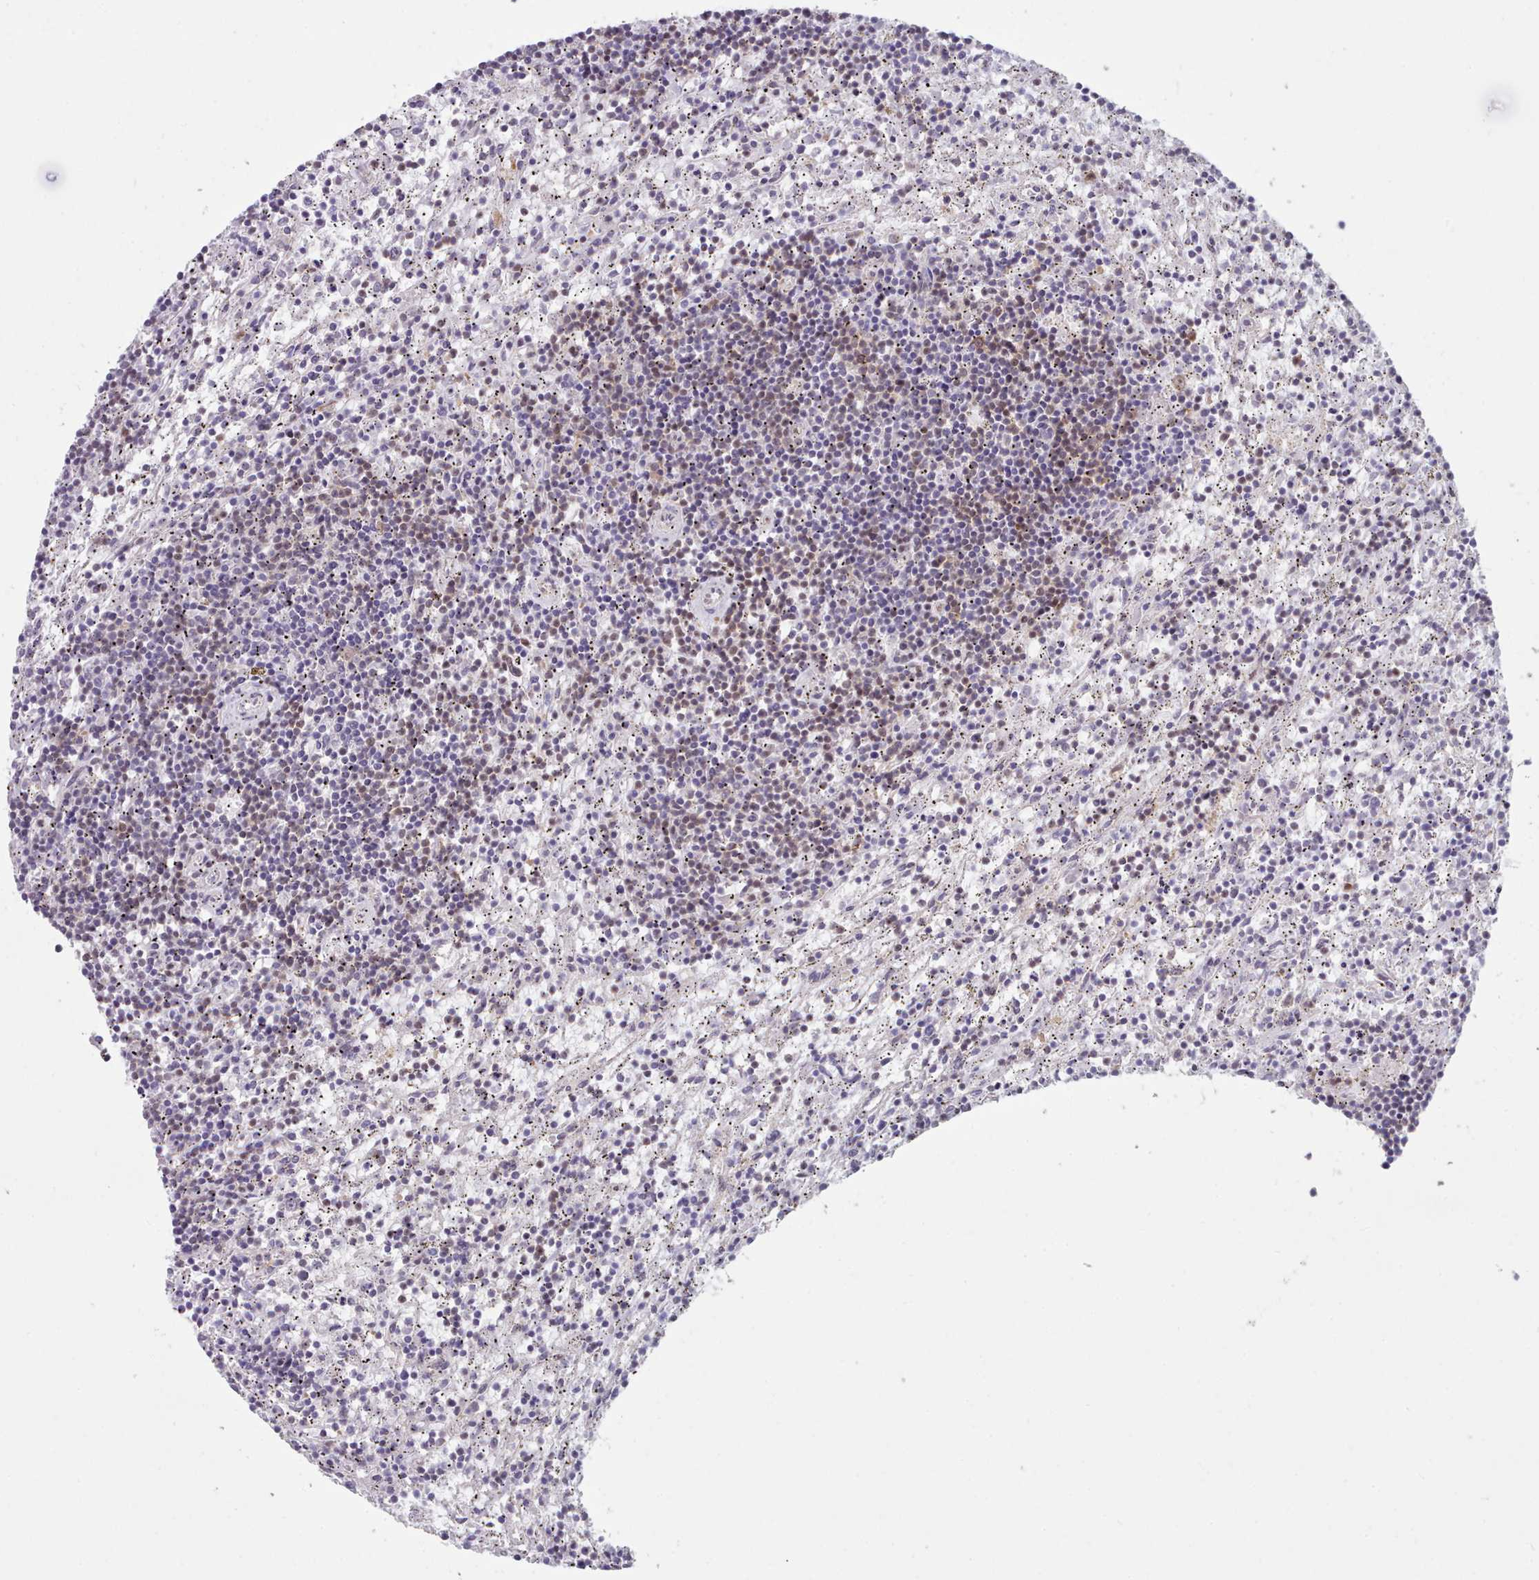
{"staining": {"intensity": "weak", "quantity": "25%-75%", "location": "nuclear"}, "tissue": "lymphoma", "cell_type": "Tumor cells", "image_type": "cancer", "snomed": [{"axis": "morphology", "description": "Malignant lymphoma, non-Hodgkin's type, Low grade"}, {"axis": "topography", "description": "Spleen"}], "caption": "Brown immunohistochemical staining in malignant lymphoma, non-Hodgkin's type (low-grade) demonstrates weak nuclear positivity in approximately 25%-75% of tumor cells.", "gene": "CES3", "patient": {"sex": "male", "age": 76}}